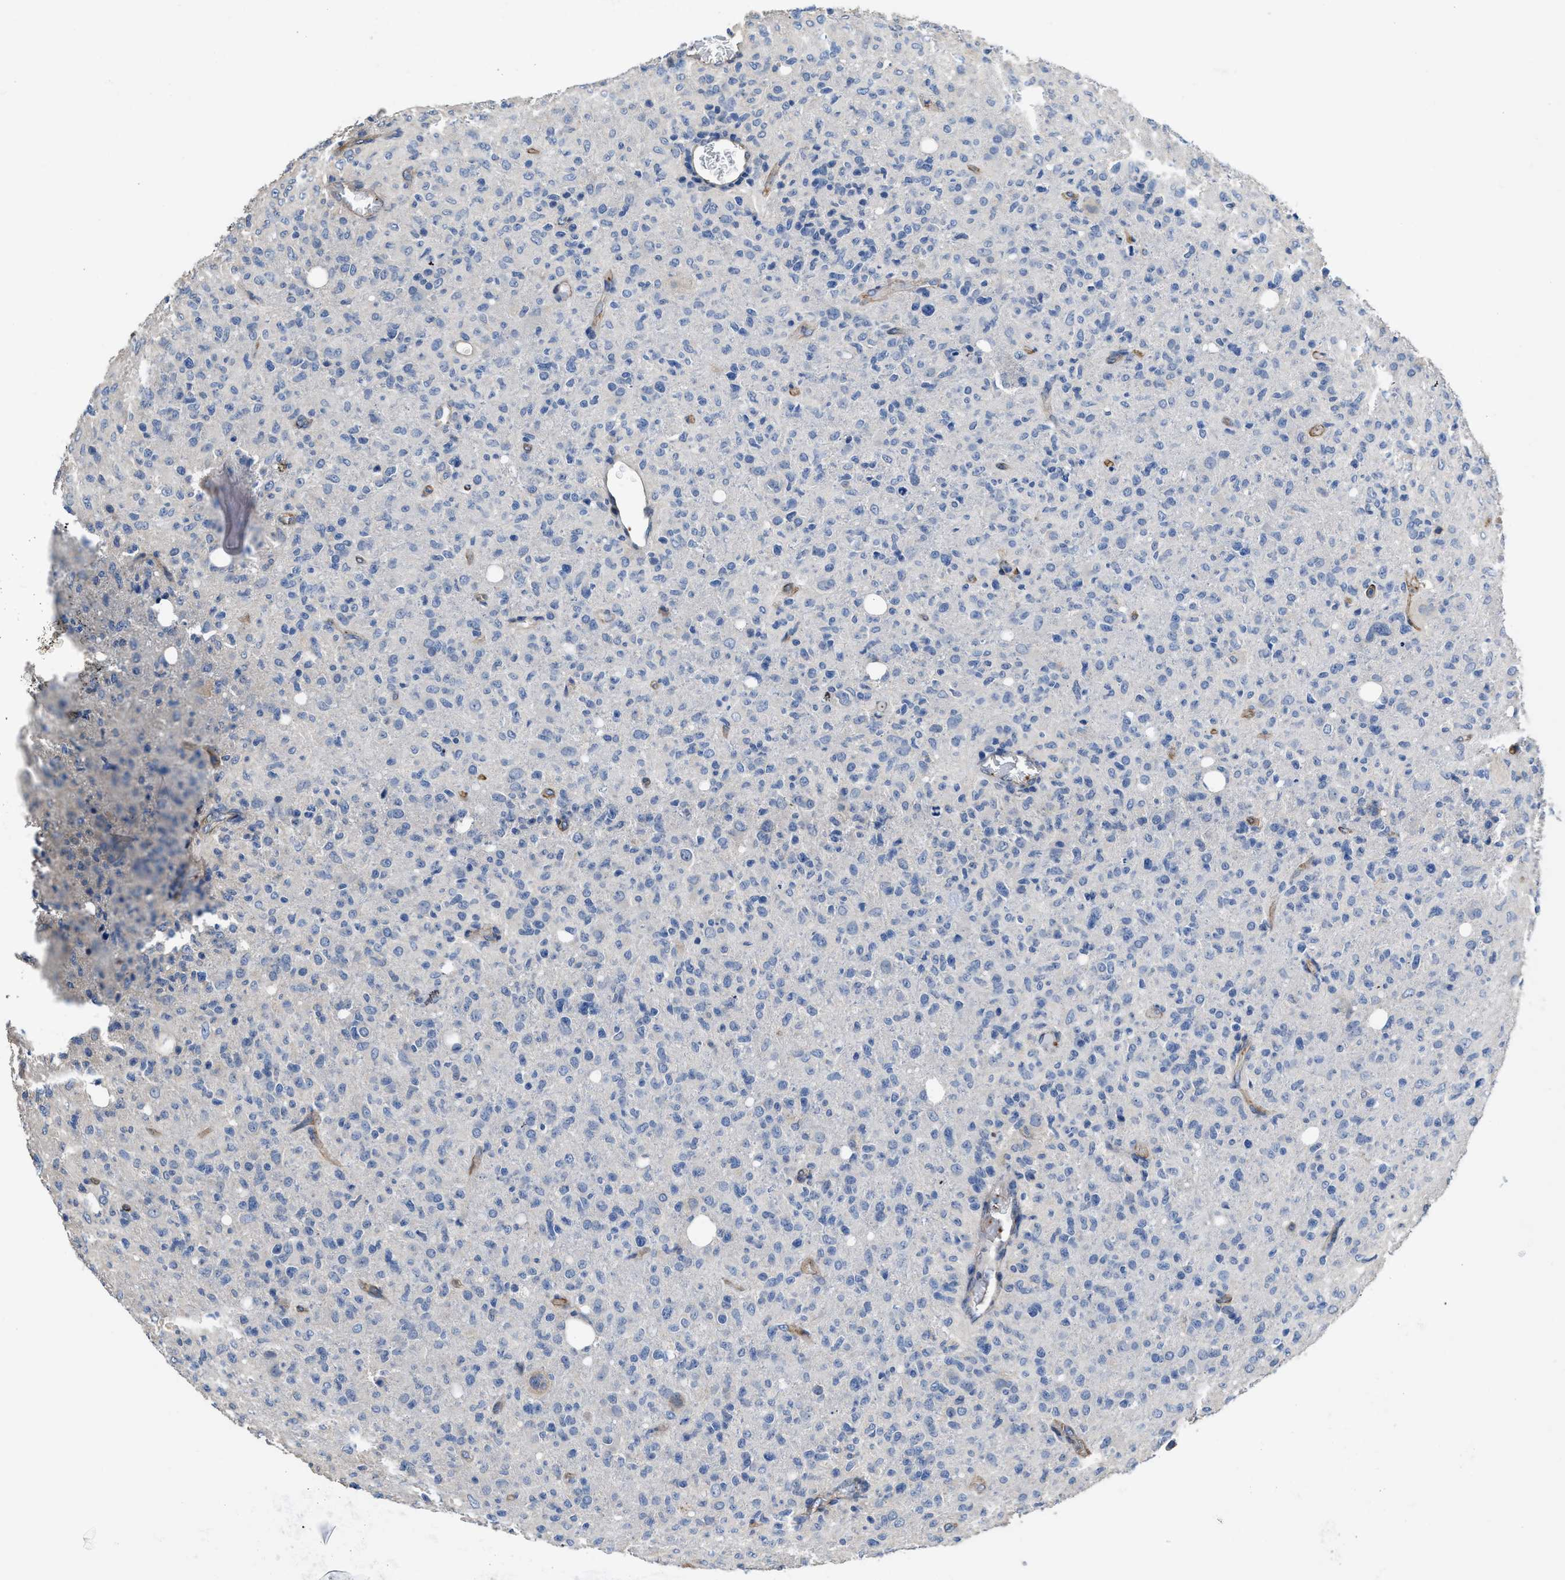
{"staining": {"intensity": "negative", "quantity": "none", "location": "none"}, "tissue": "glioma", "cell_type": "Tumor cells", "image_type": "cancer", "snomed": [{"axis": "morphology", "description": "Glioma, malignant, High grade"}, {"axis": "topography", "description": "Brain"}], "caption": "The photomicrograph shows no staining of tumor cells in high-grade glioma (malignant).", "gene": "C22orf42", "patient": {"sex": "female", "age": 57}}